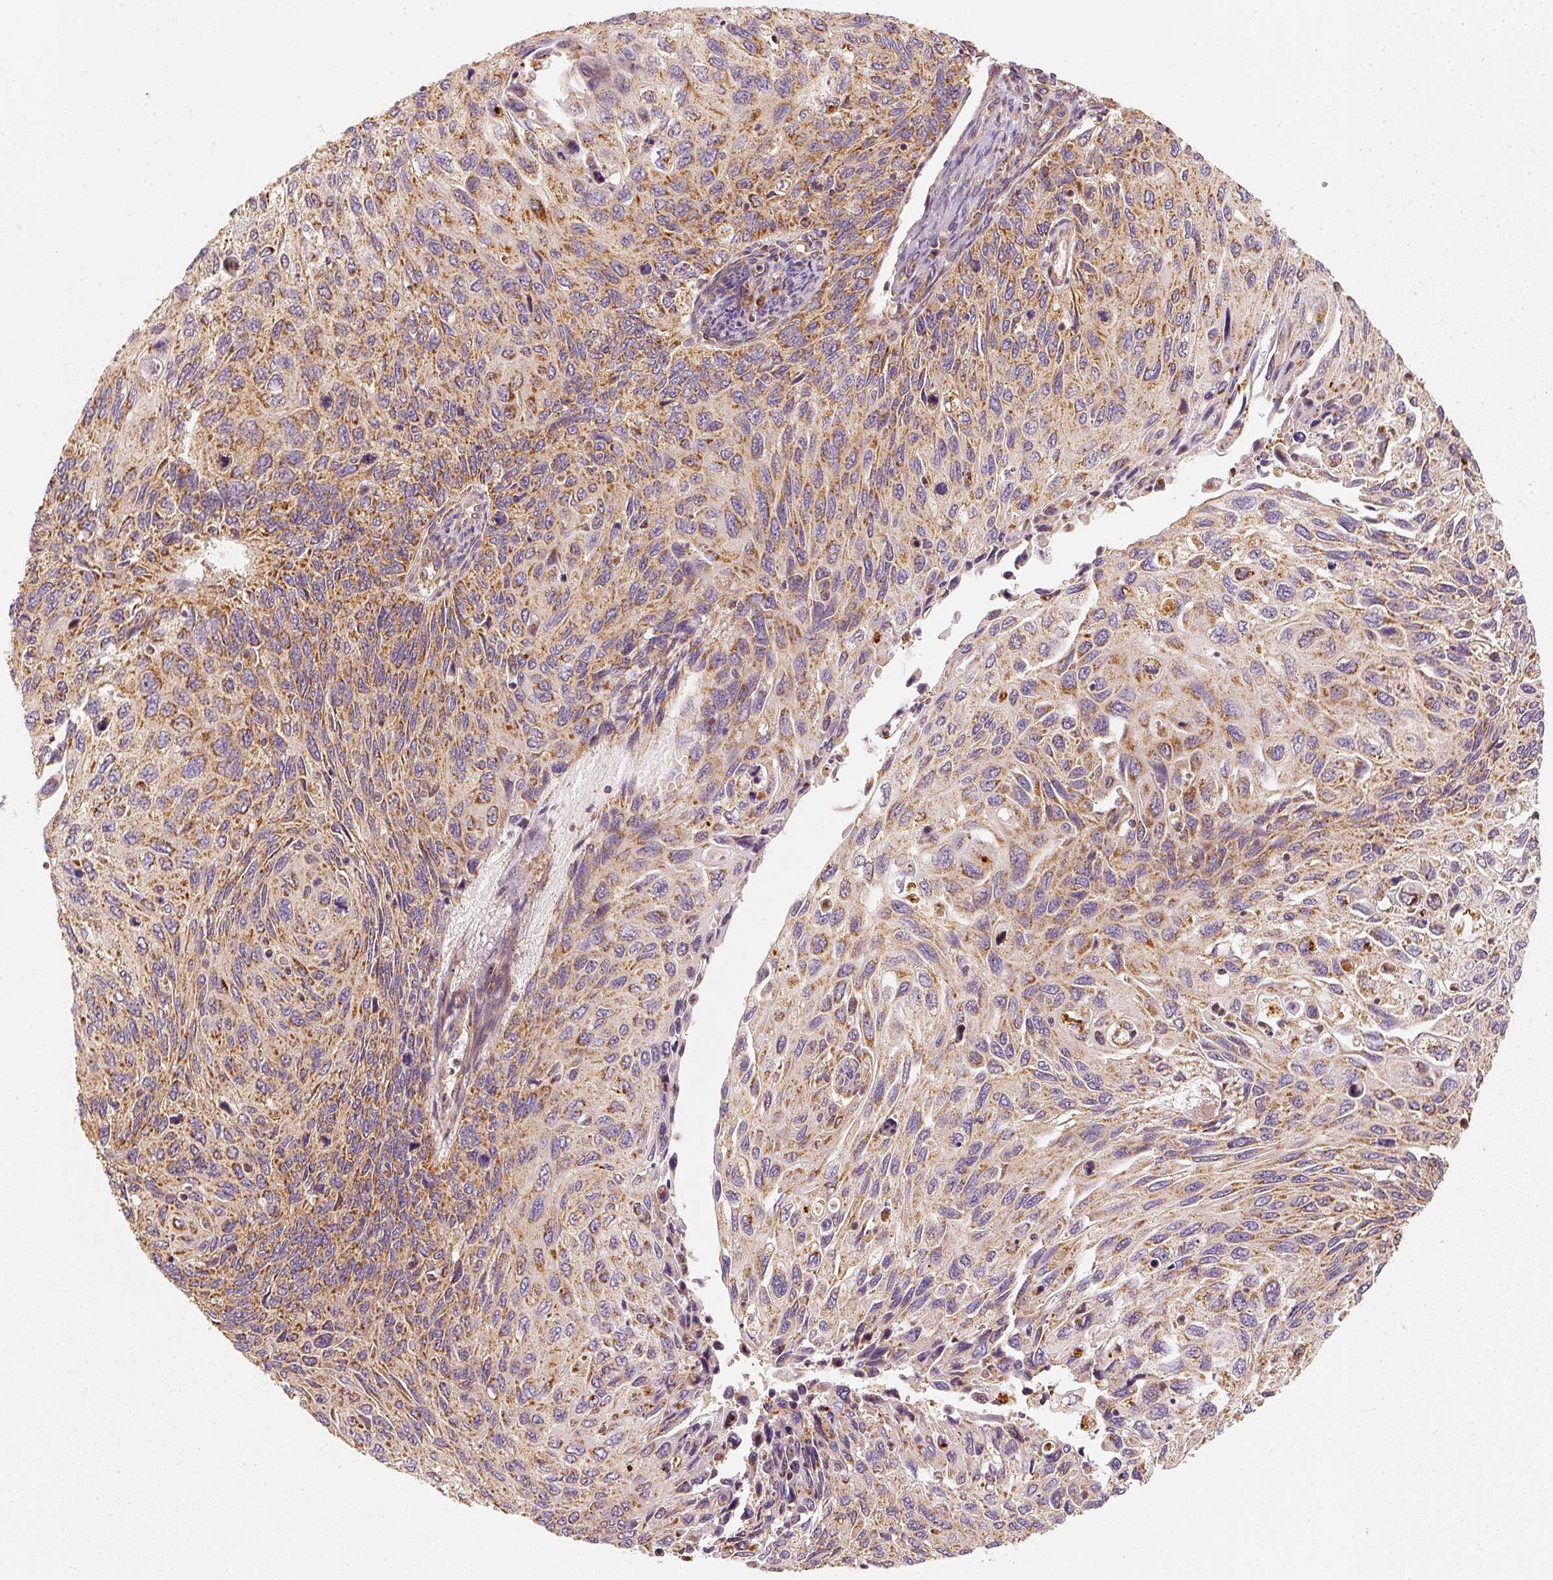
{"staining": {"intensity": "moderate", "quantity": ">75%", "location": "cytoplasmic/membranous"}, "tissue": "cervical cancer", "cell_type": "Tumor cells", "image_type": "cancer", "snomed": [{"axis": "morphology", "description": "Squamous cell carcinoma, NOS"}, {"axis": "topography", "description": "Cervix"}], "caption": "Immunohistochemistry (IHC) staining of cervical cancer (squamous cell carcinoma), which reveals medium levels of moderate cytoplasmic/membranous staining in approximately >75% of tumor cells indicating moderate cytoplasmic/membranous protein staining. The staining was performed using DAB (brown) for protein detection and nuclei were counterstained in hematoxylin (blue).", "gene": "TOMM40", "patient": {"sex": "female", "age": 70}}